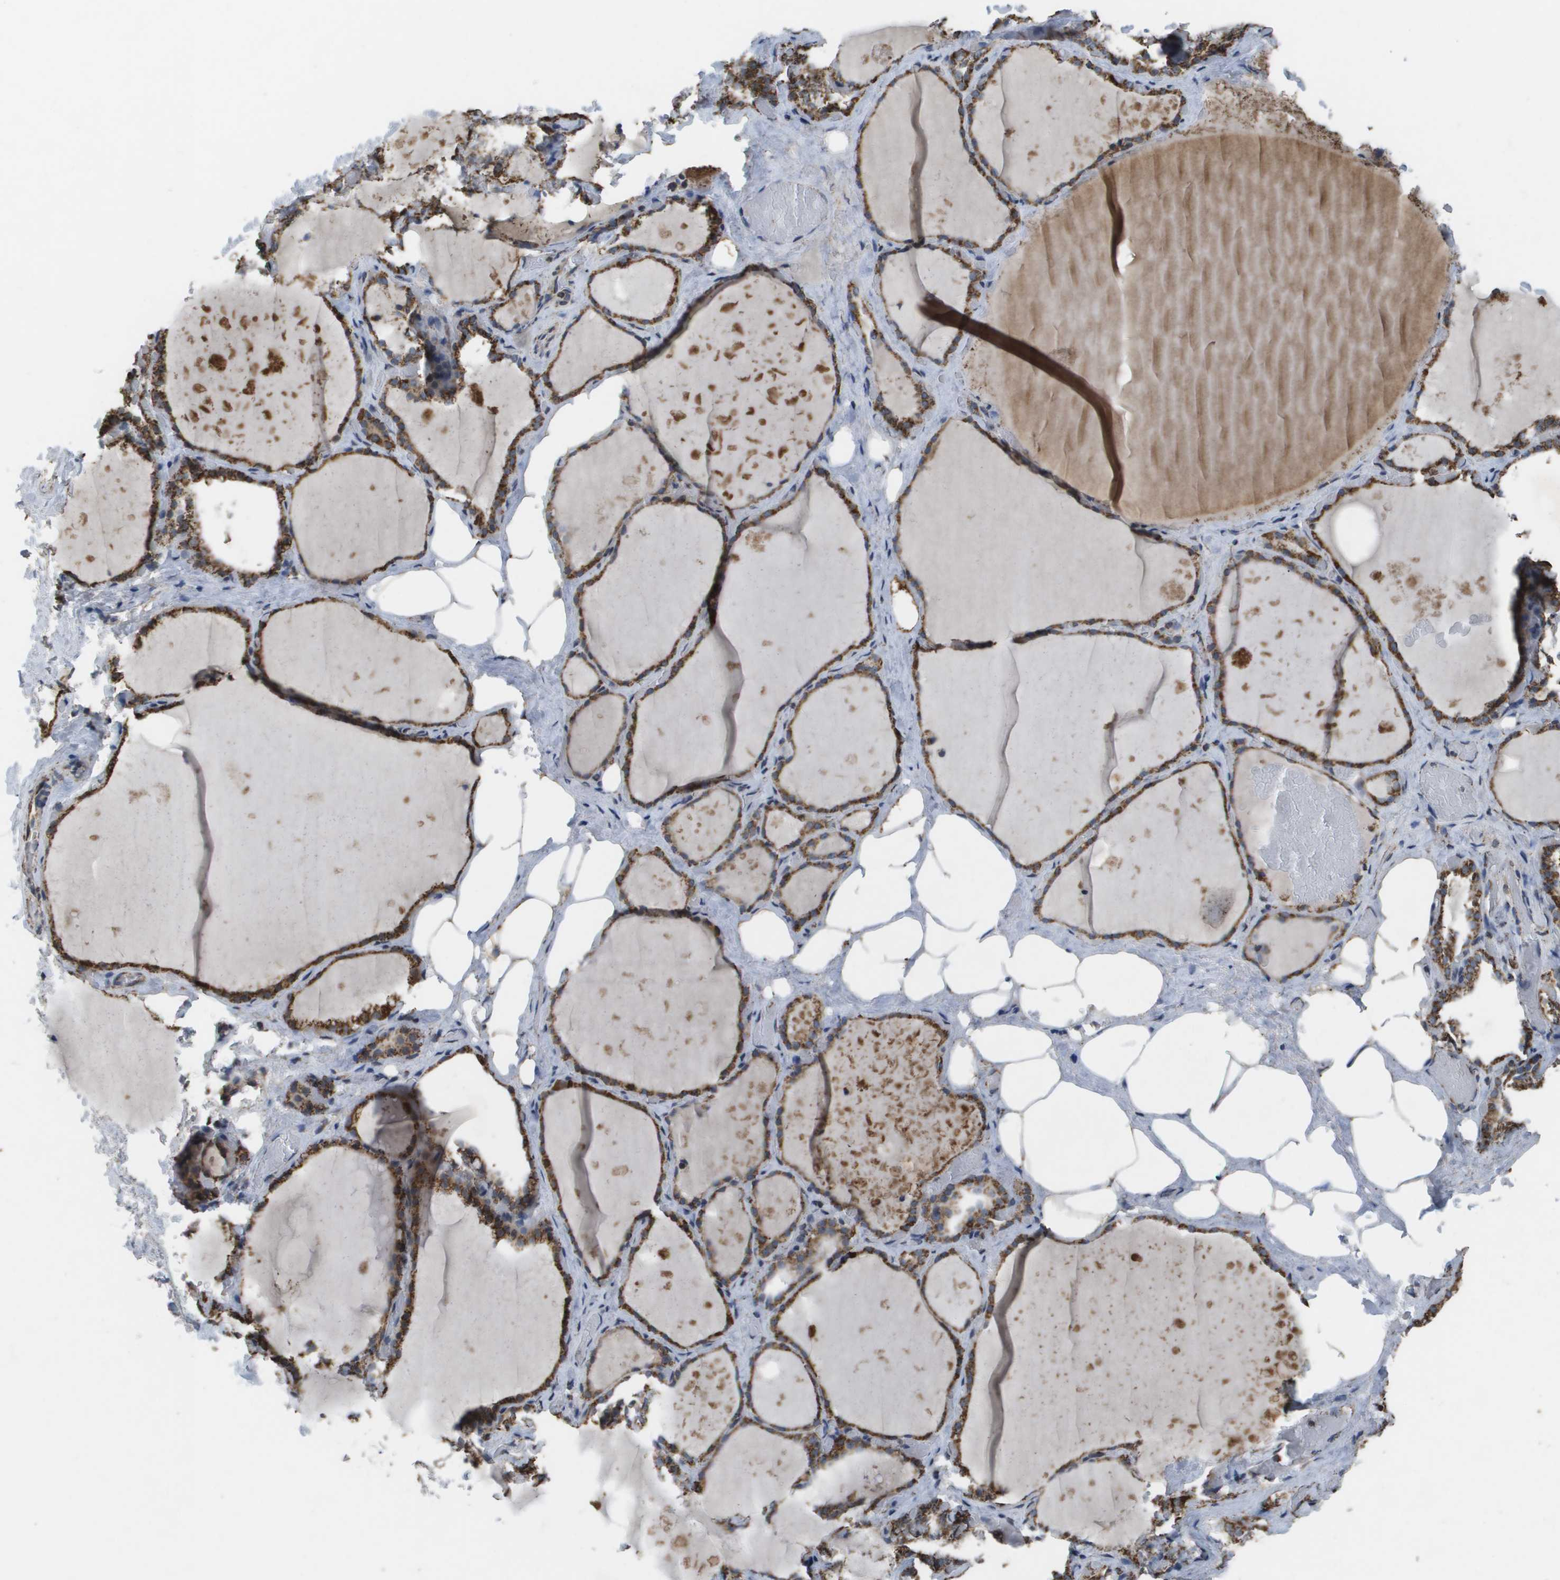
{"staining": {"intensity": "strong", "quantity": ">75%", "location": "cytoplasmic/membranous"}, "tissue": "thyroid gland", "cell_type": "Glandular cells", "image_type": "normal", "snomed": [{"axis": "morphology", "description": "Normal tissue, NOS"}, {"axis": "topography", "description": "Thyroid gland"}], "caption": "Immunohistochemistry of normal human thyroid gland shows high levels of strong cytoplasmic/membranous expression in approximately >75% of glandular cells.", "gene": "HSPE1", "patient": {"sex": "male", "age": 61}}